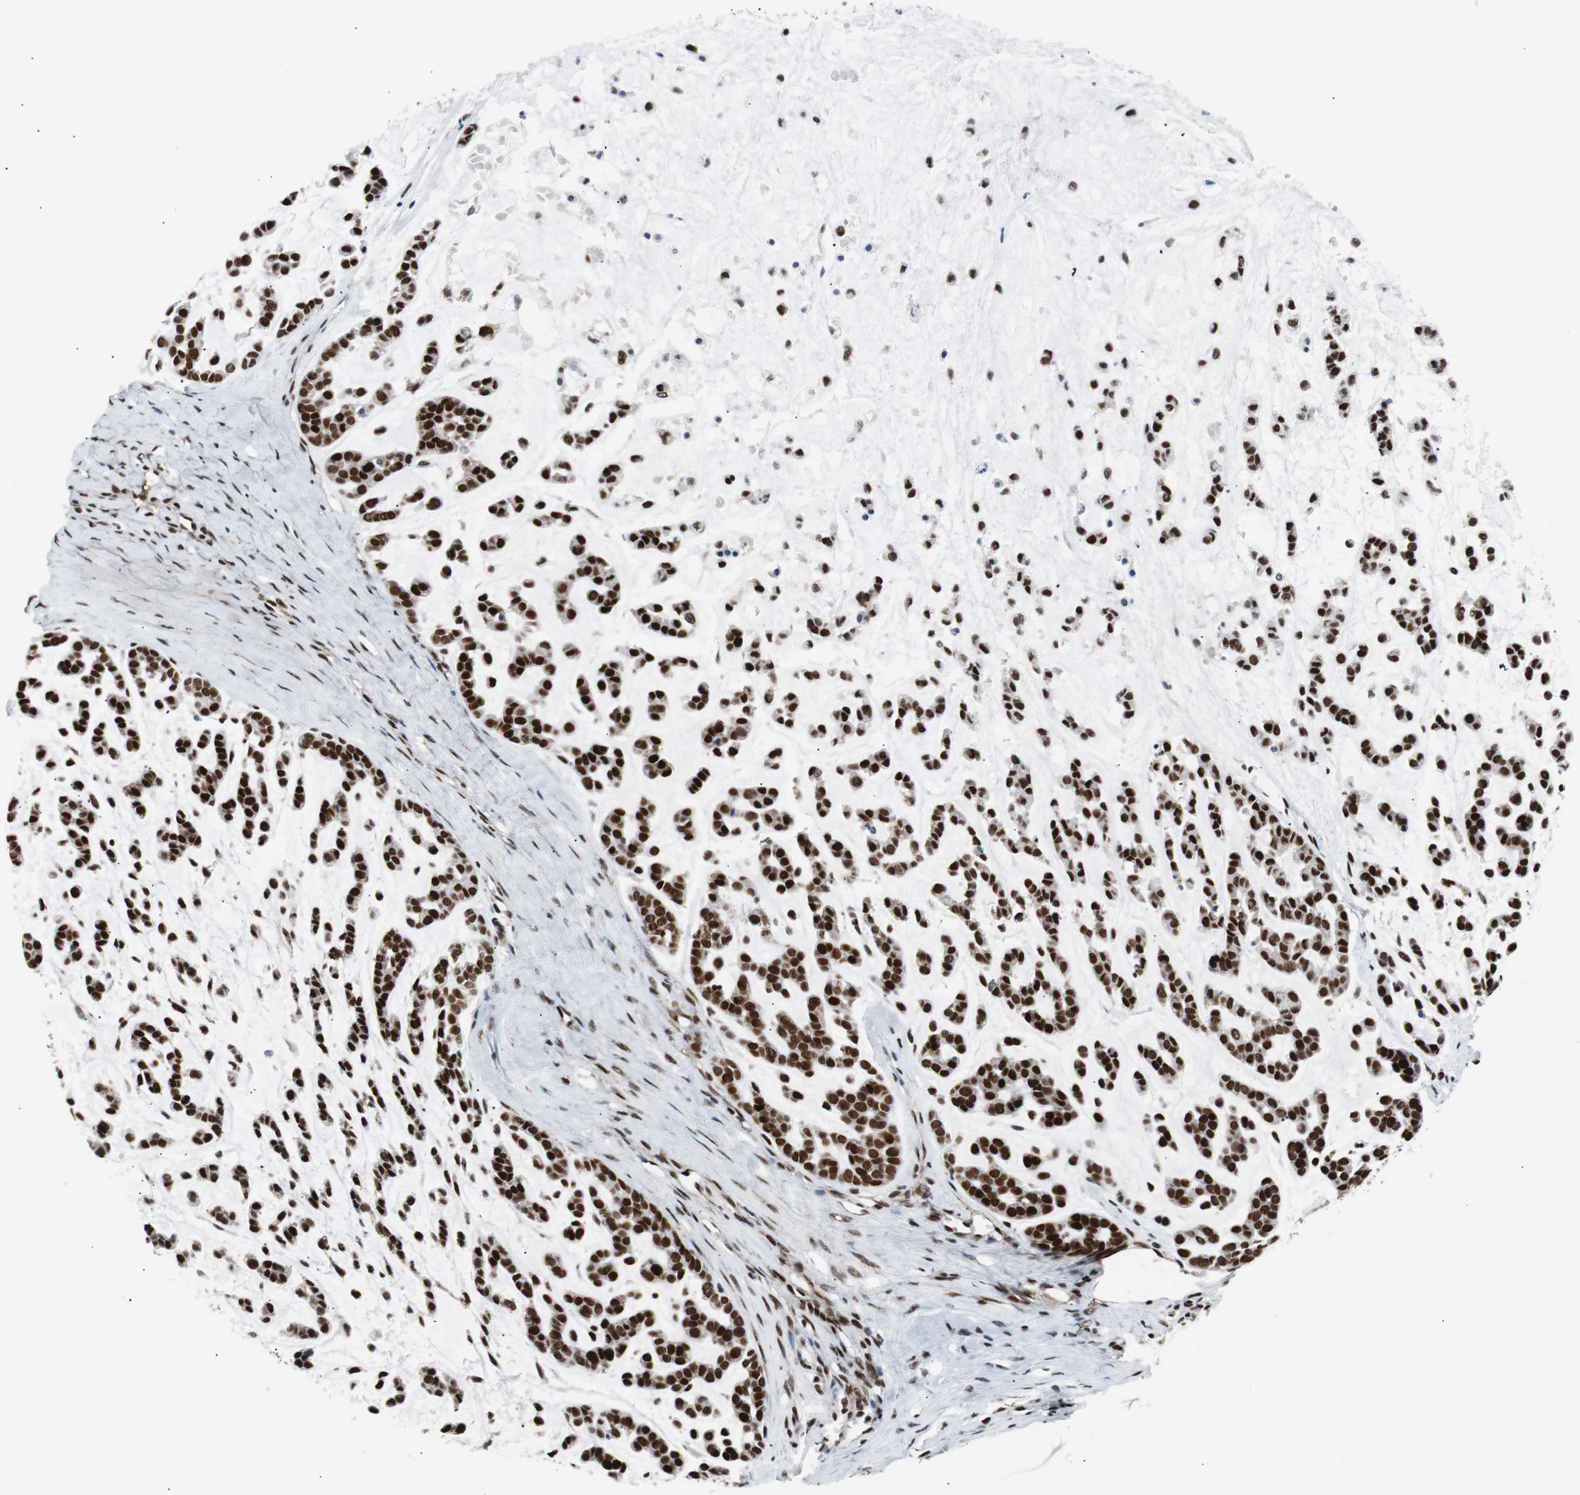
{"staining": {"intensity": "strong", "quantity": ">75%", "location": "nuclear"}, "tissue": "head and neck cancer", "cell_type": "Tumor cells", "image_type": "cancer", "snomed": [{"axis": "morphology", "description": "Adenocarcinoma, NOS"}, {"axis": "morphology", "description": "Adenoma, NOS"}, {"axis": "topography", "description": "Head-Neck"}], "caption": "Immunohistochemistry (DAB (3,3'-diaminobenzidine)) staining of head and neck cancer (adenocarcinoma) demonstrates strong nuclear protein staining in approximately >75% of tumor cells.", "gene": "NBL1", "patient": {"sex": "female", "age": 55}}